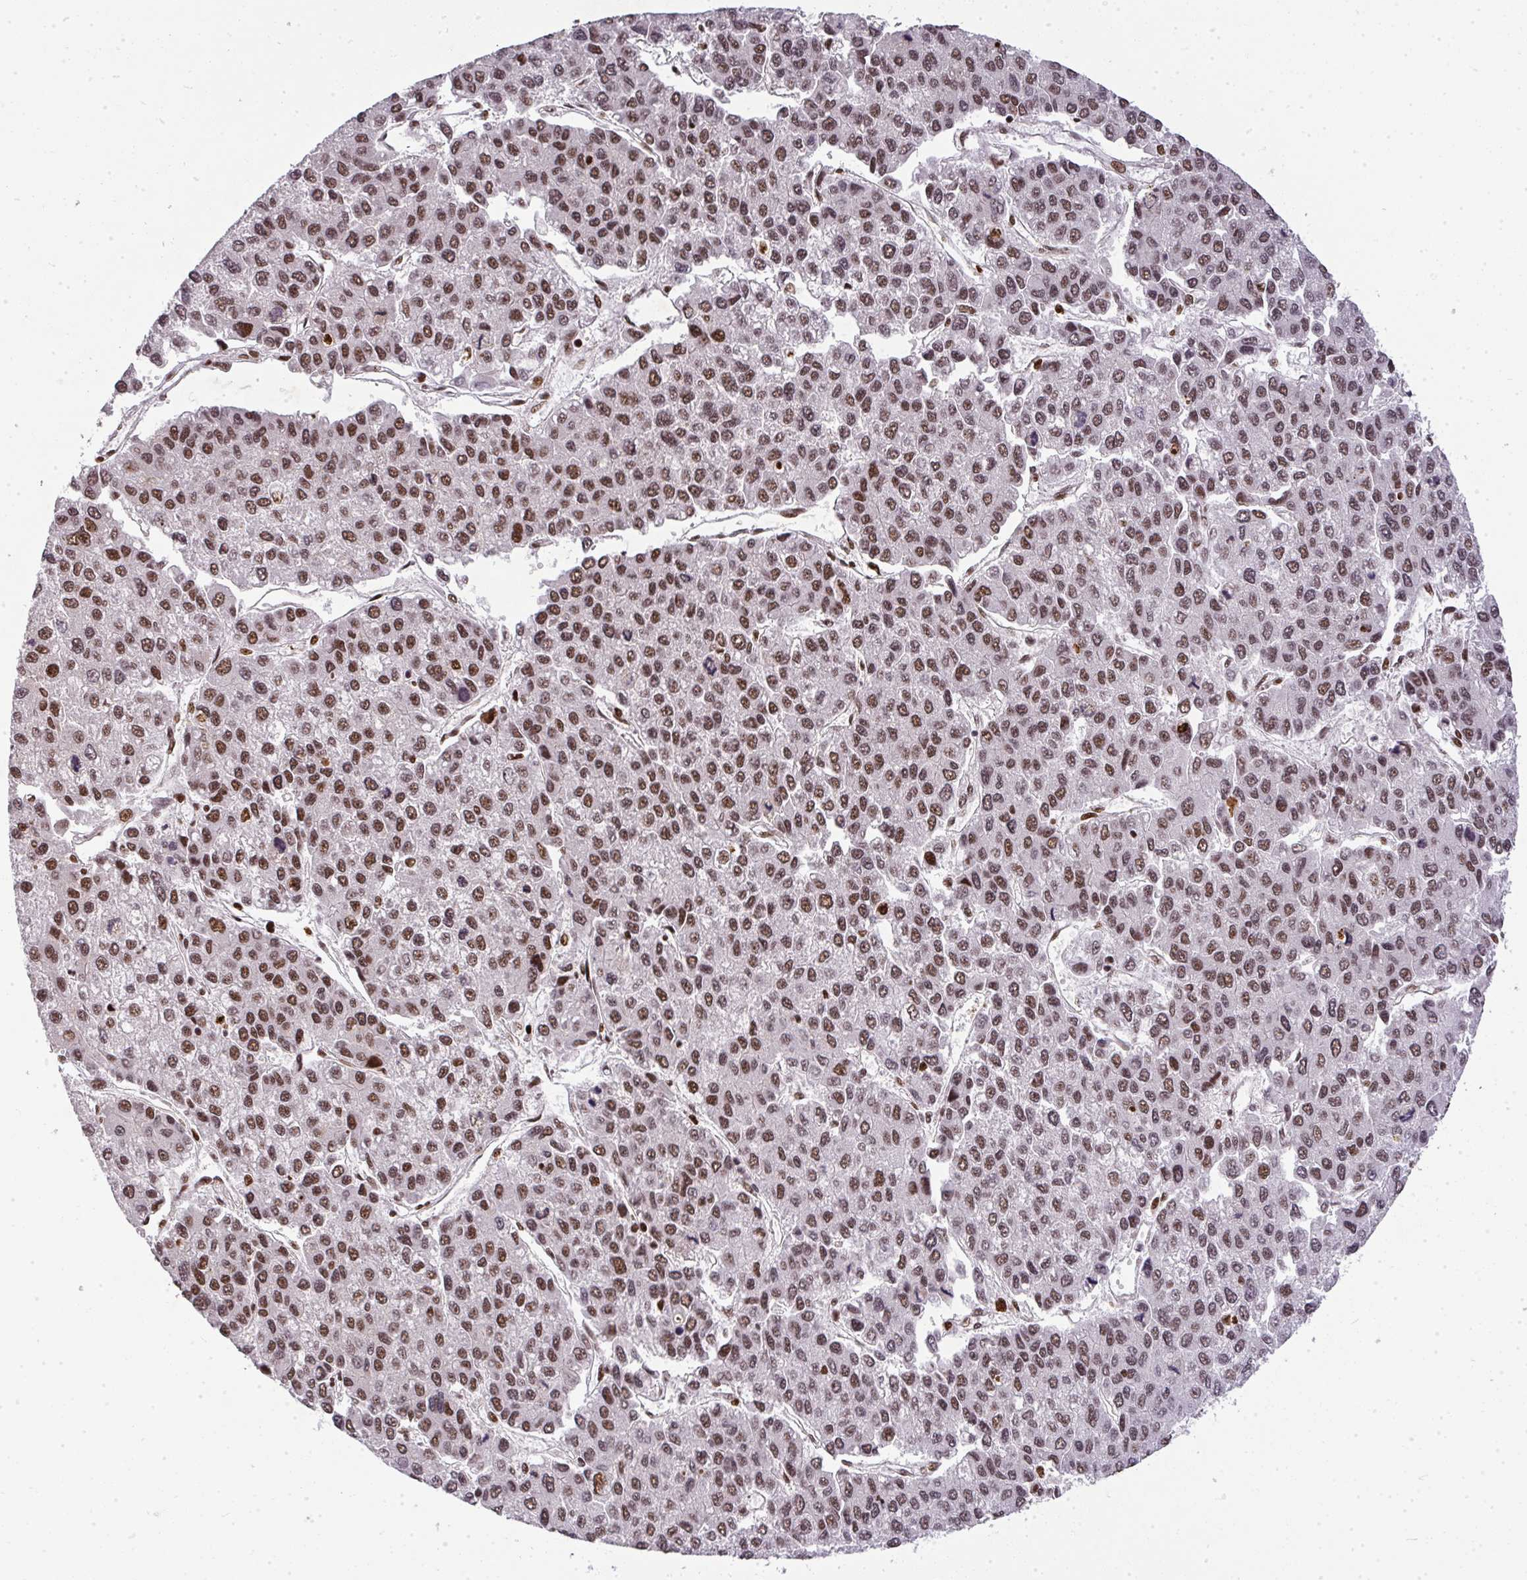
{"staining": {"intensity": "moderate", "quantity": ">75%", "location": "nuclear"}, "tissue": "liver cancer", "cell_type": "Tumor cells", "image_type": "cancer", "snomed": [{"axis": "morphology", "description": "Carcinoma, Hepatocellular, NOS"}, {"axis": "topography", "description": "Liver"}], "caption": "High-magnification brightfield microscopy of hepatocellular carcinoma (liver) stained with DAB (brown) and counterstained with hematoxylin (blue). tumor cells exhibit moderate nuclear expression is identified in about>75% of cells.", "gene": "U2AF1", "patient": {"sex": "female", "age": 66}}